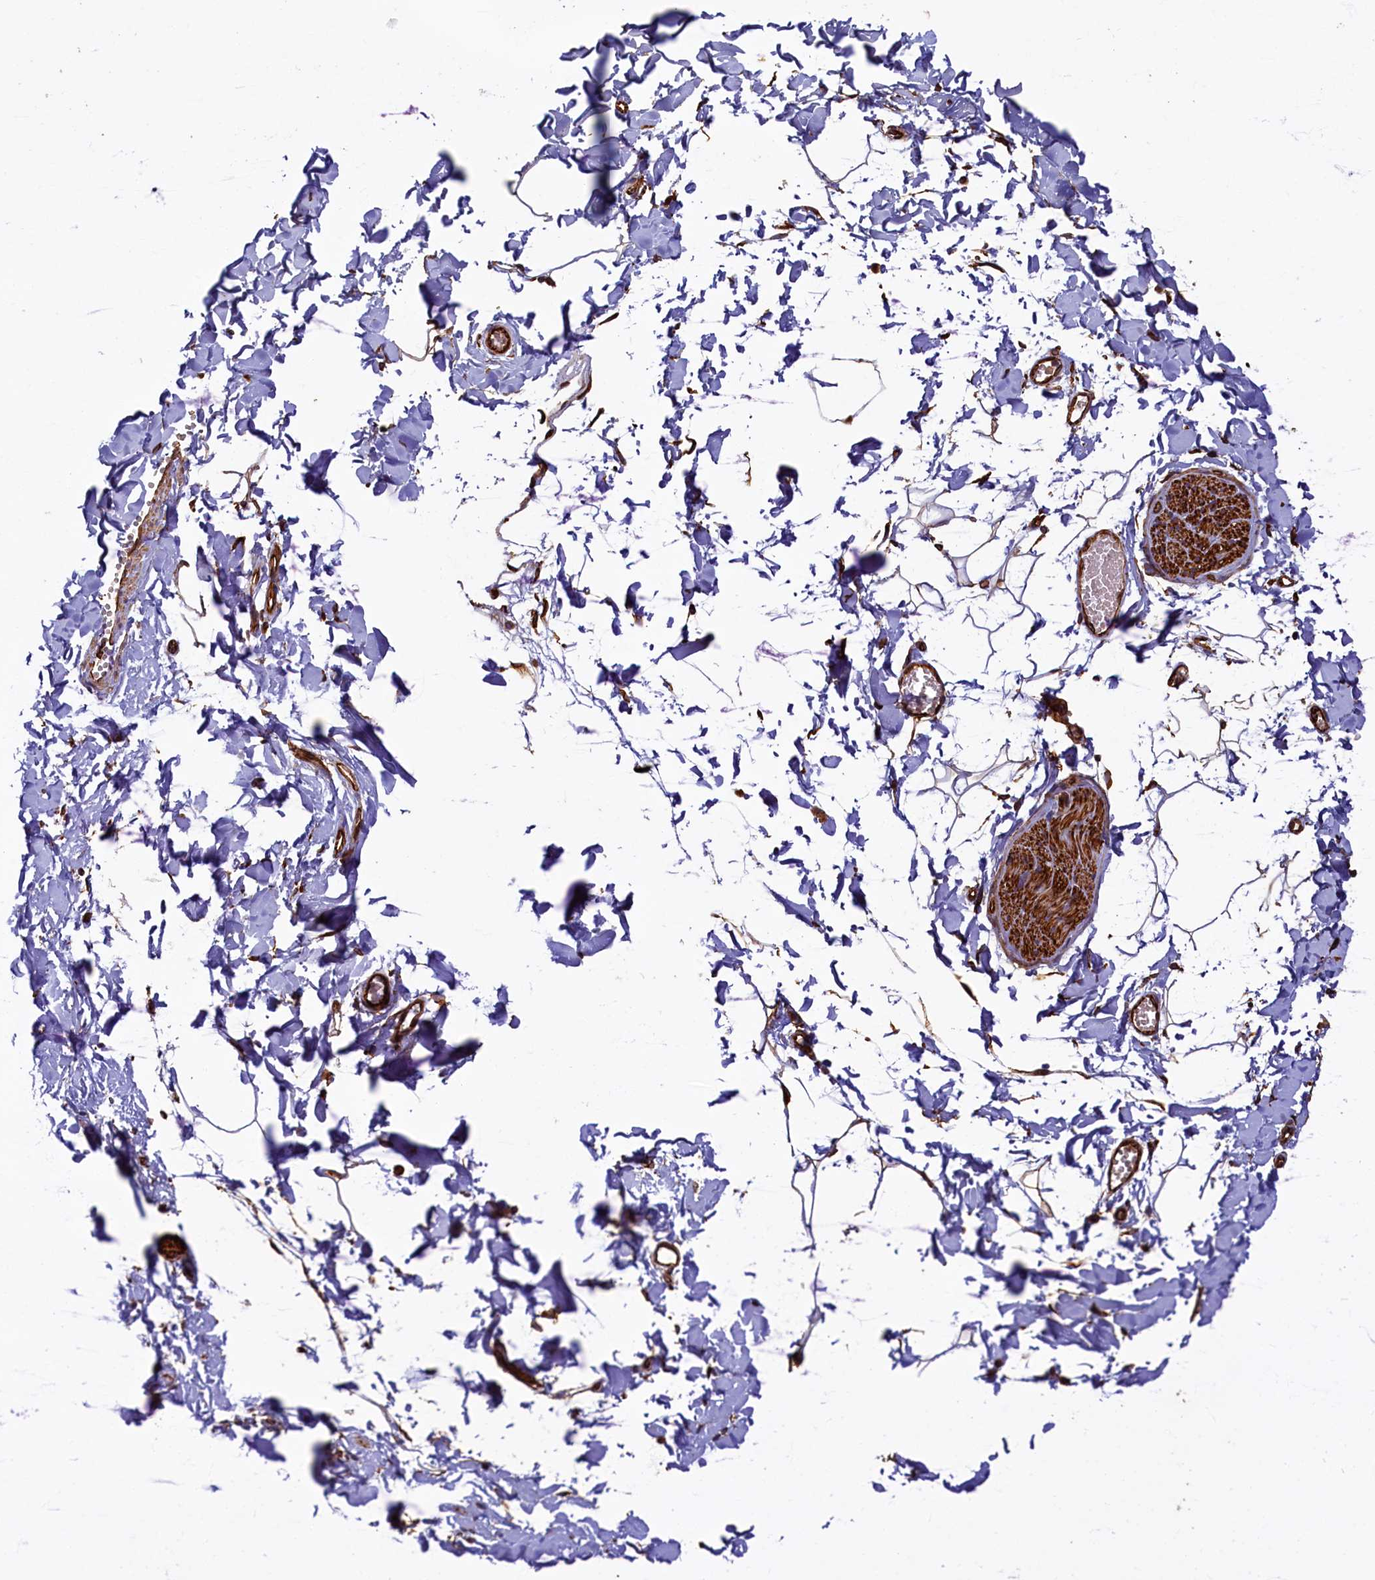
{"staining": {"intensity": "moderate", "quantity": "25%-75%", "location": "cytoplasmic/membranous"}, "tissue": "adipose tissue", "cell_type": "Adipocytes", "image_type": "normal", "snomed": [{"axis": "morphology", "description": "Normal tissue, NOS"}, {"axis": "topography", "description": "Gallbladder"}, {"axis": "topography", "description": "Peripheral nerve tissue"}], "caption": "DAB (3,3'-diaminobenzidine) immunohistochemical staining of benign adipose tissue demonstrates moderate cytoplasmic/membranous protein expression in about 25%-75% of adipocytes. Nuclei are stained in blue.", "gene": "LRRC57", "patient": {"sex": "male", "age": 38}}